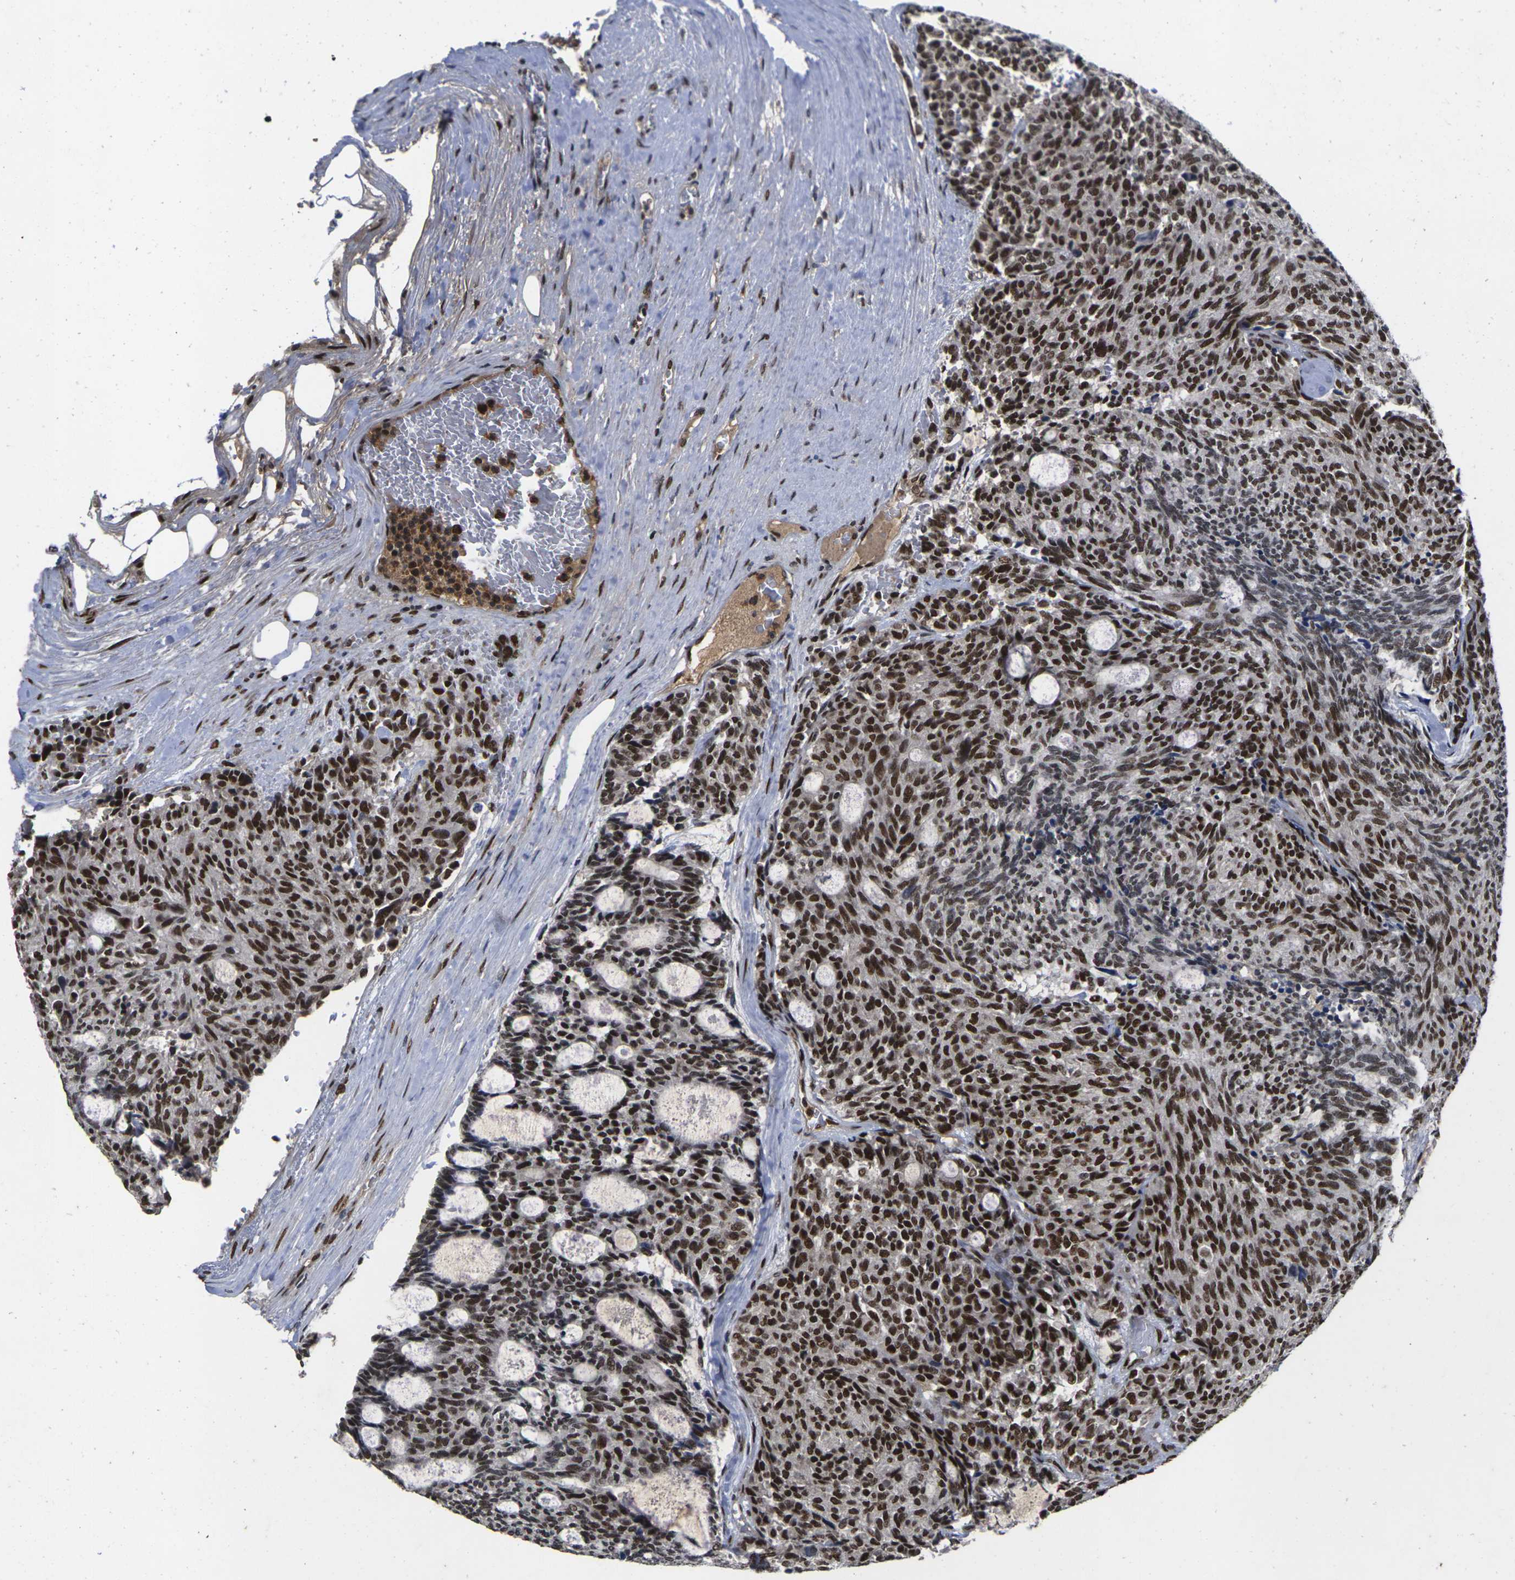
{"staining": {"intensity": "strong", "quantity": ">75%", "location": "nuclear"}, "tissue": "carcinoid", "cell_type": "Tumor cells", "image_type": "cancer", "snomed": [{"axis": "morphology", "description": "Carcinoid, malignant, NOS"}, {"axis": "topography", "description": "Pancreas"}], "caption": "About >75% of tumor cells in human carcinoid display strong nuclear protein expression as visualized by brown immunohistochemical staining.", "gene": "GTF2E1", "patient": {"sex": "female", "age": 54}}